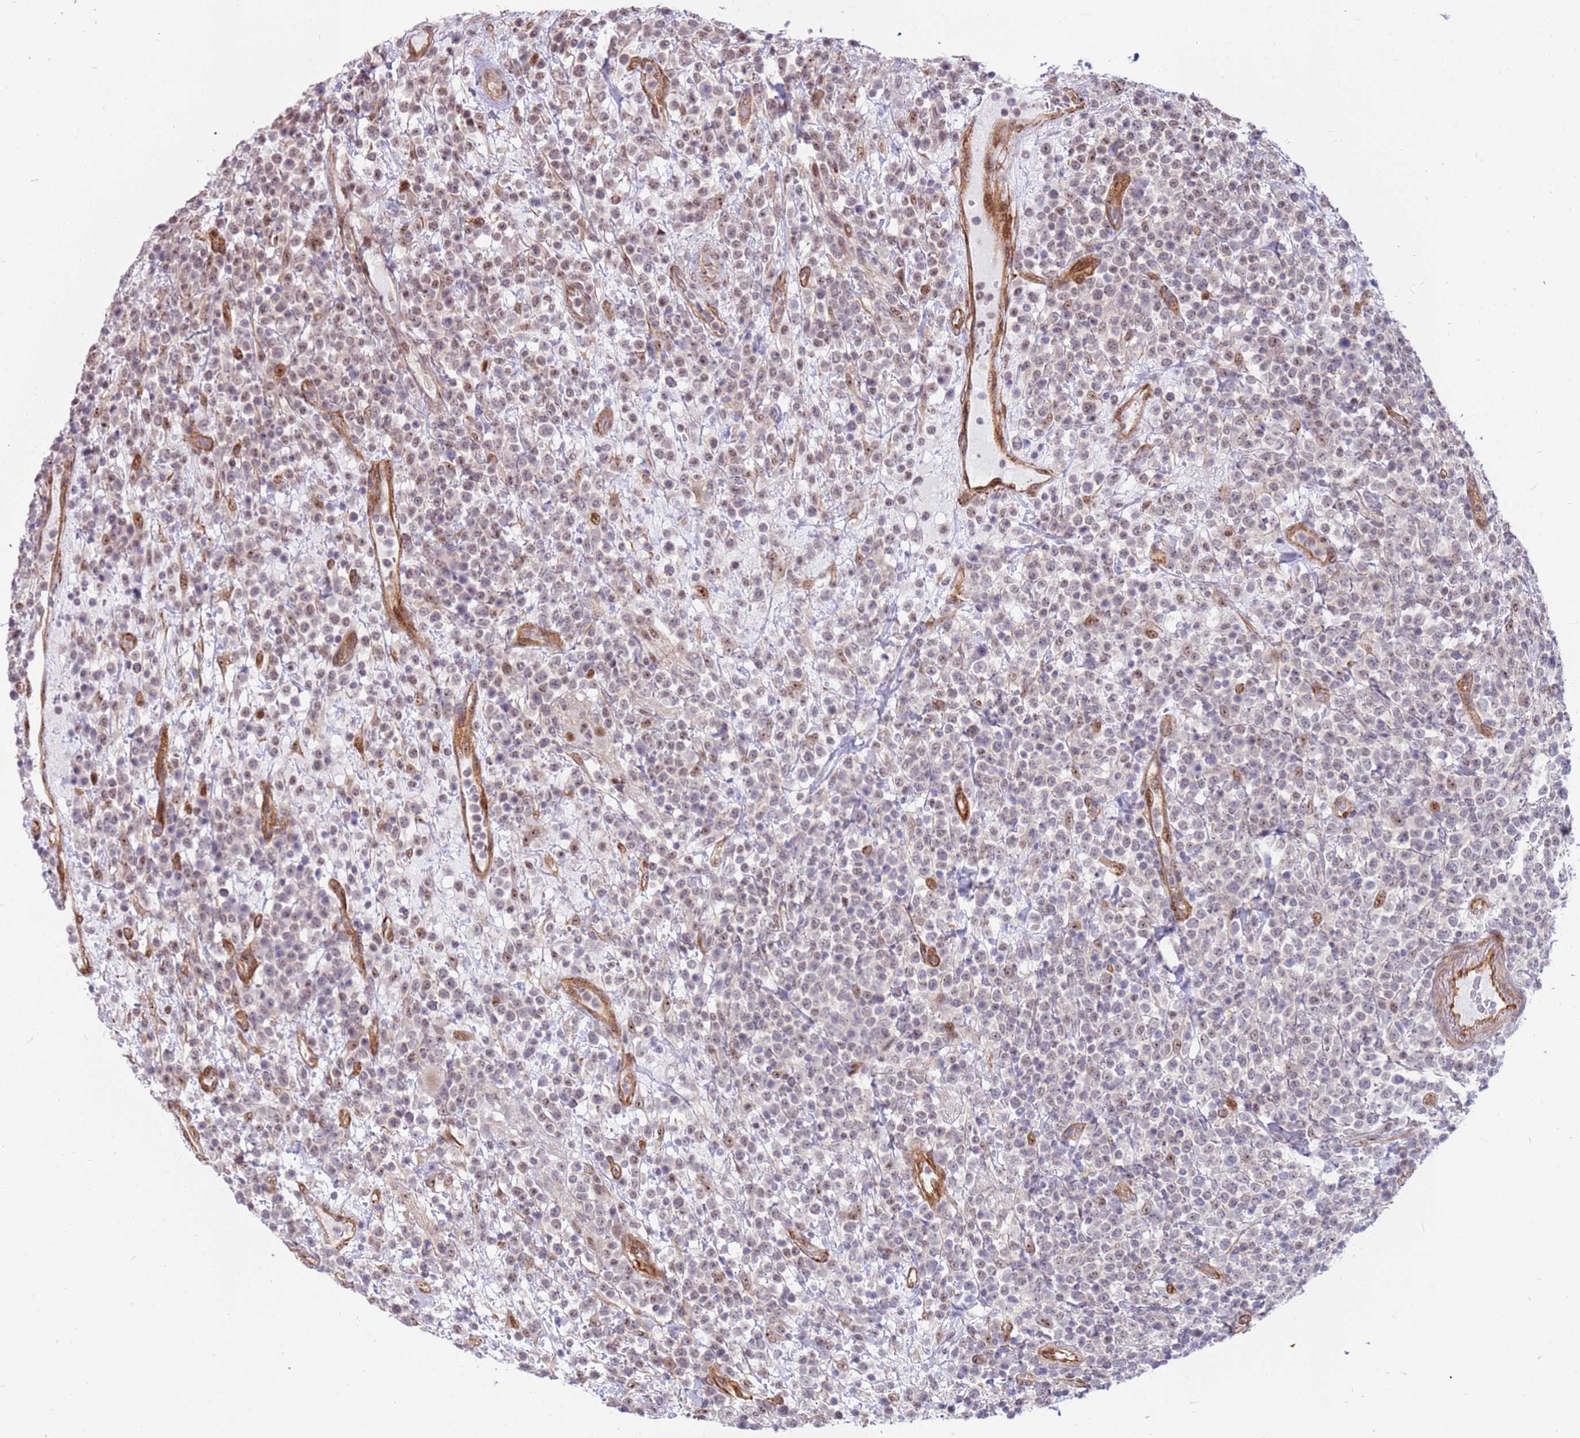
{"staining": {"intensity": "weak", "quantity": "25%-75%", "location": "nuclear"}, "tissue": "lymphoma", "cell_type": "Tumor cells", "image_type": "cancer", "snomed": [{"axis": "morphology", "description": "Malignant lymphoma, non-Hodgkin's type, High grade"}, {"axis": "topography", "description": "Colon"}], "caption": "Immunohistochemical staining of malignant lymphoma, non-Hodgkin's type (high-grade) shows weak nuclear protein expression in approximately 25%-75% of tumor cells.", "gene": "LRMDA", "patient": {"sex": "female", "age": 53}}